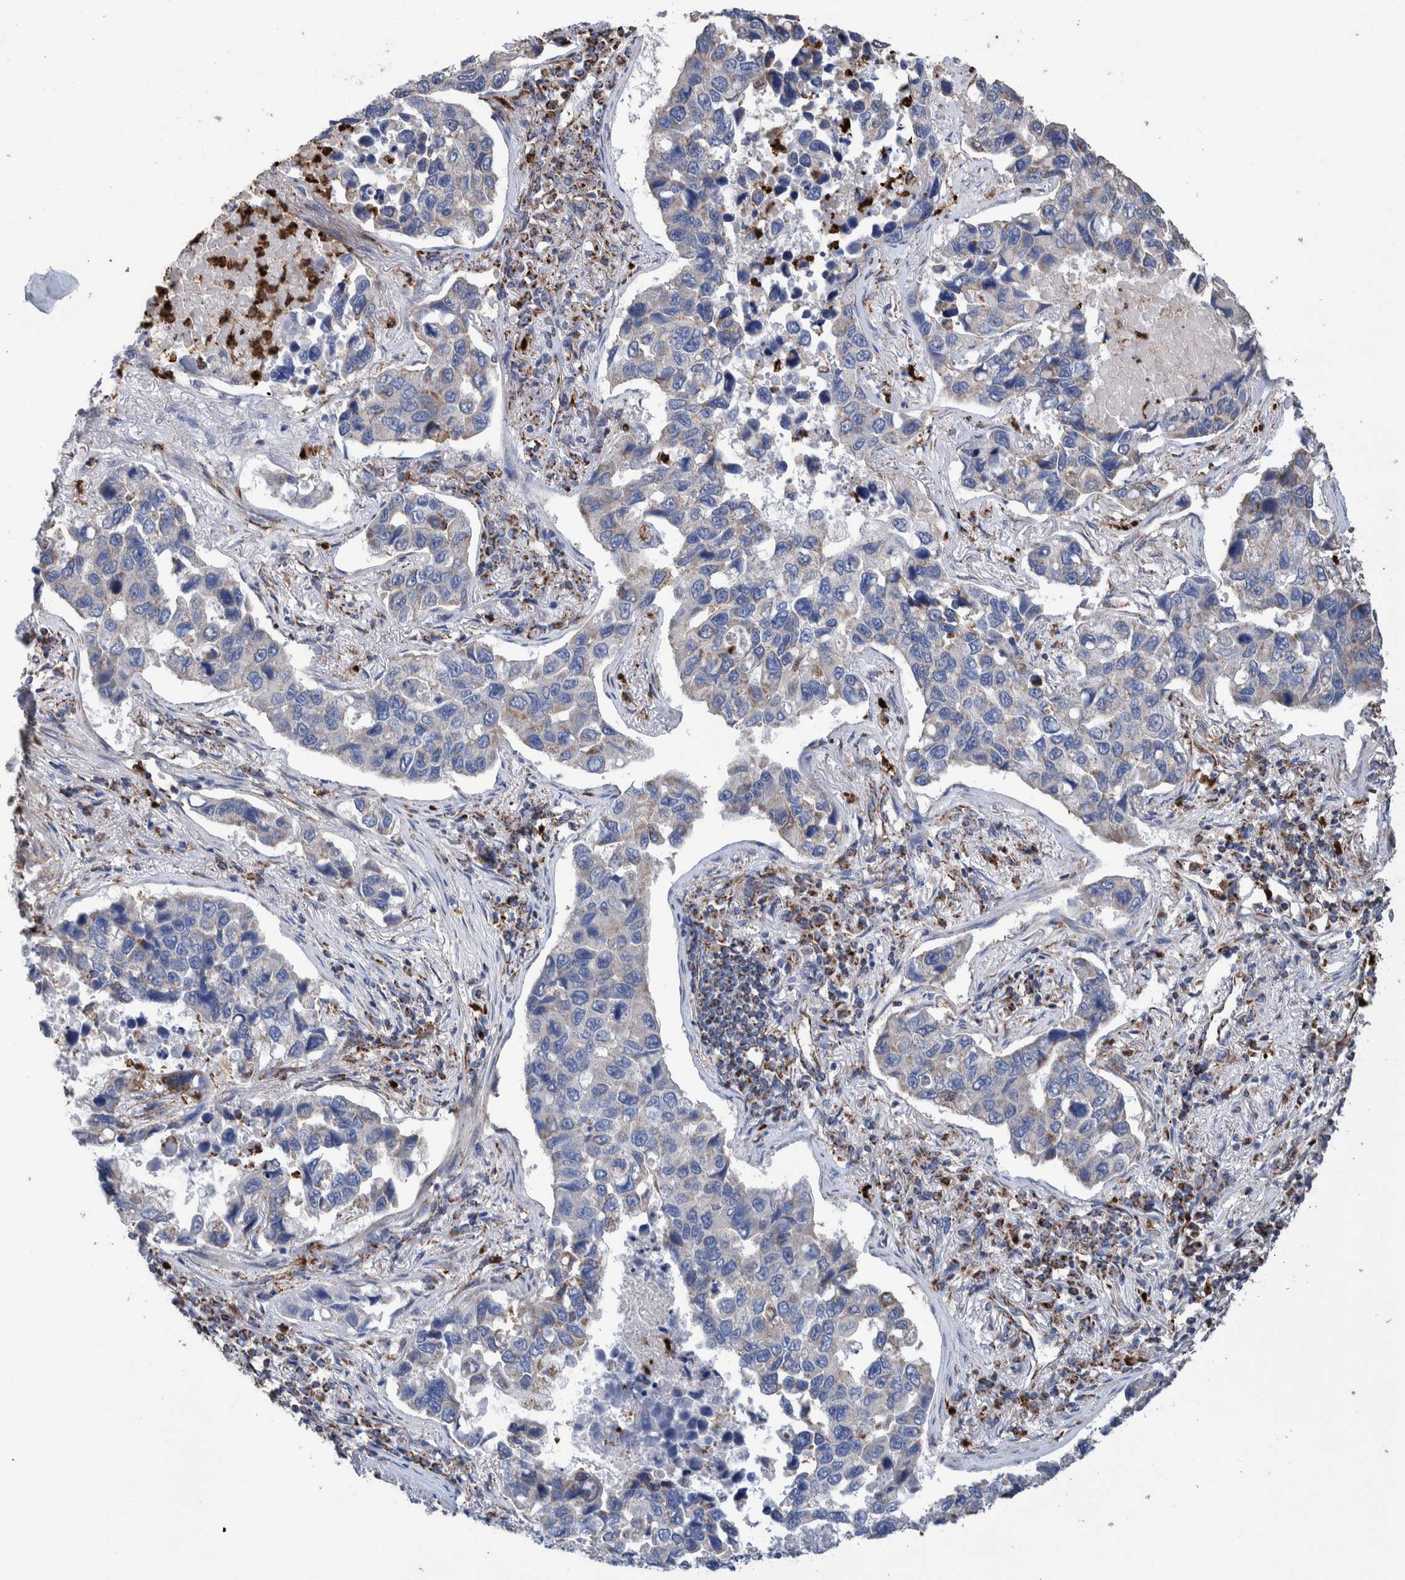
{"staining": {"intensity": "weak", "quantity": "<25%", "location": "cytoplasmic/membranous"}, "tissue": "lung cancer", "cell_type": "Tumor cells", "image_type": "cancer", "snomed": [{"axis": "morphology", "description": "Adenocarcinoma, NOS"}, {"axis": "topography", "description": "Lung"}], "caption": "Immunohistochemical staining of lung cancer exhibits no significant expression in tumor cells.", "gene": "DECR1", "patient": {"sex": "male", "age": 64}}